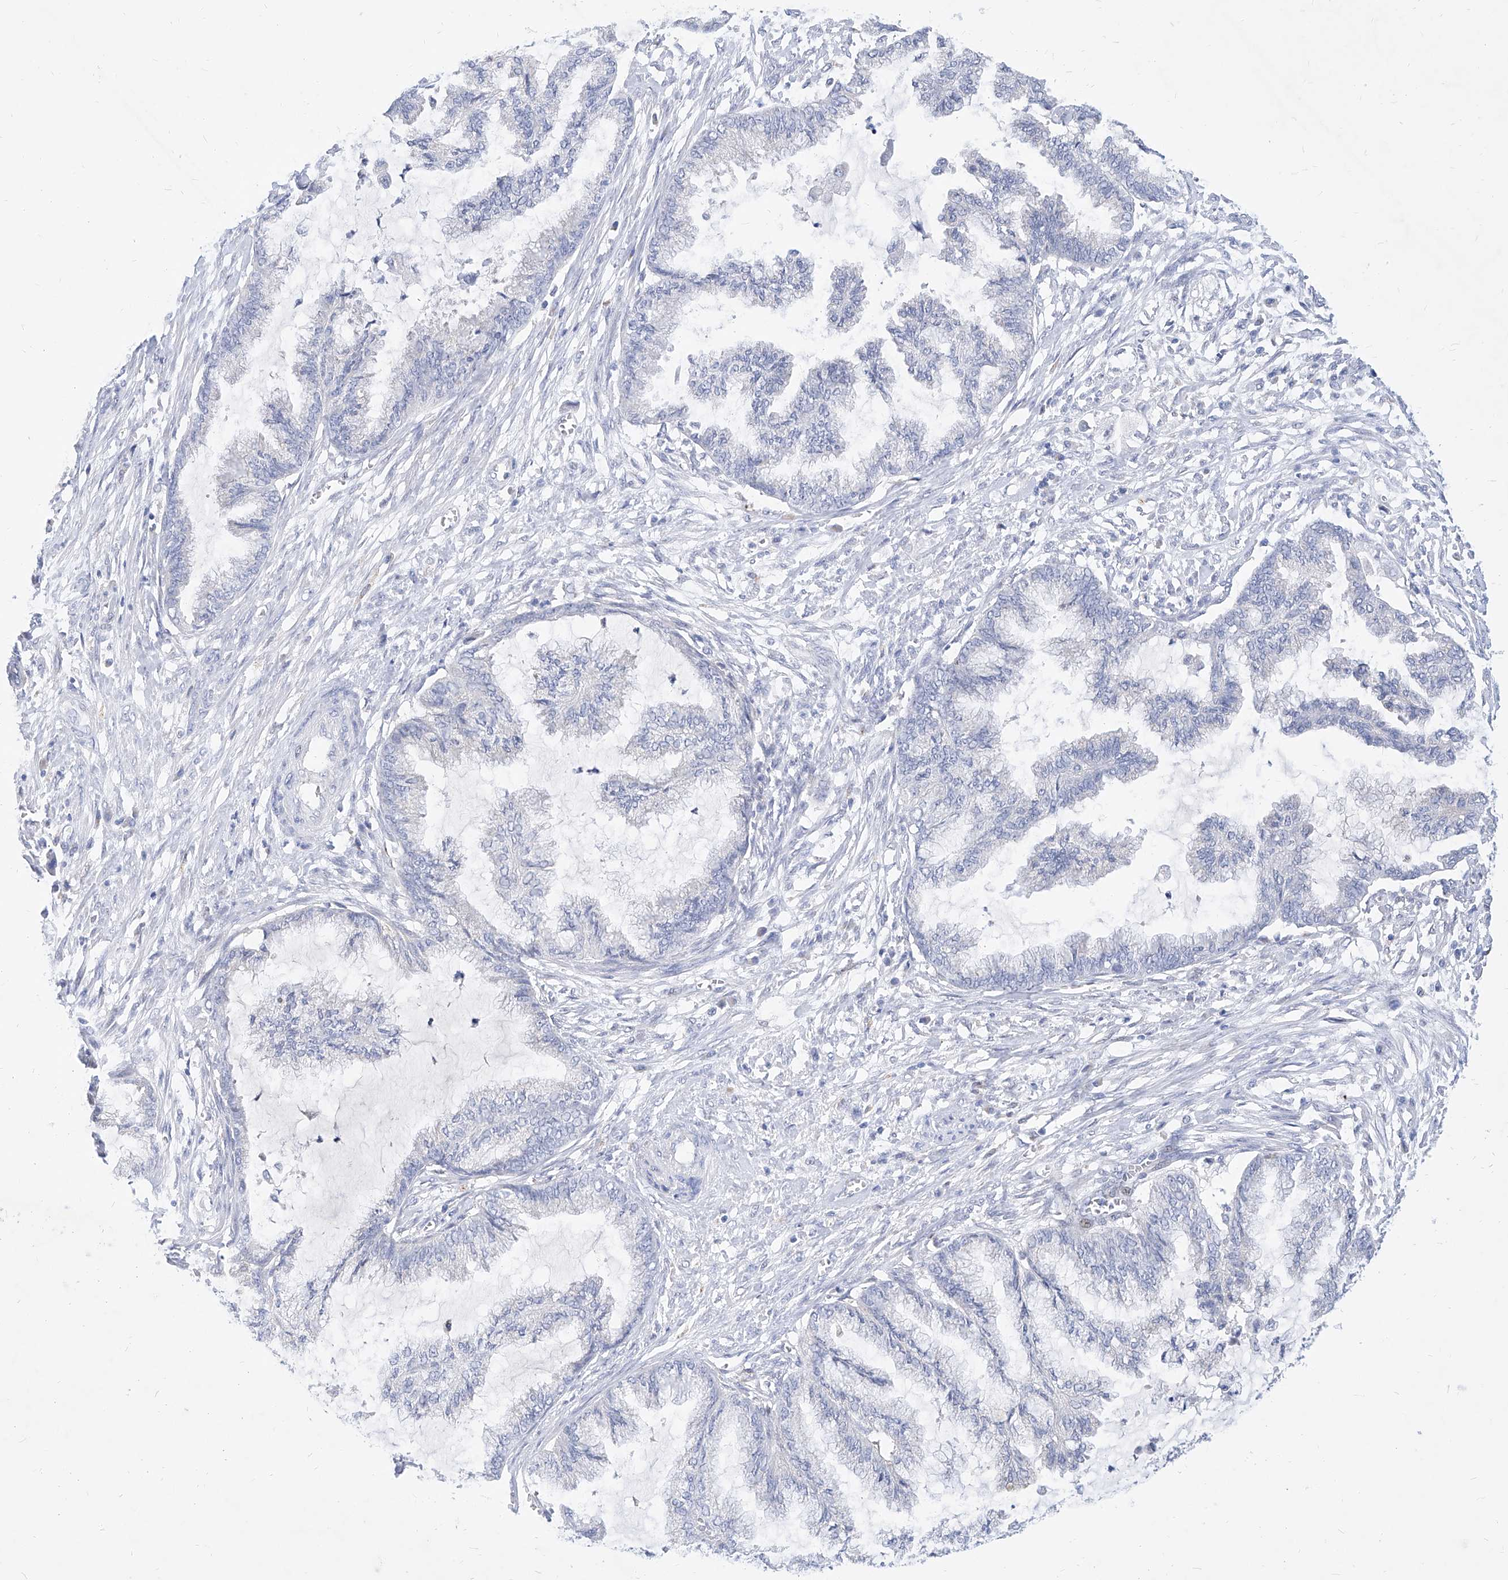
{"staining": {"intensity": "negative", "quantity": "none", "location": "none"}, "tissue": "endometrial cancer", "cell_type": "Tumor cells", "image_type": "cancer", "snomed": [{"axis": "morphology", "description": "Adenocarcinoma, NOS"}, {"axis": "topography", "description": "Endometrium"}], "caption": "Immunohistochemistry (IHC) micrograph of neoplastic tissue: human endometrial cancer stained with DAB (3,3'-diaminobenzidine) demonstrates no significant protein expression in tumor cells.", "gene": "MX2", "patient": {"sex": "female", "age": 86}}